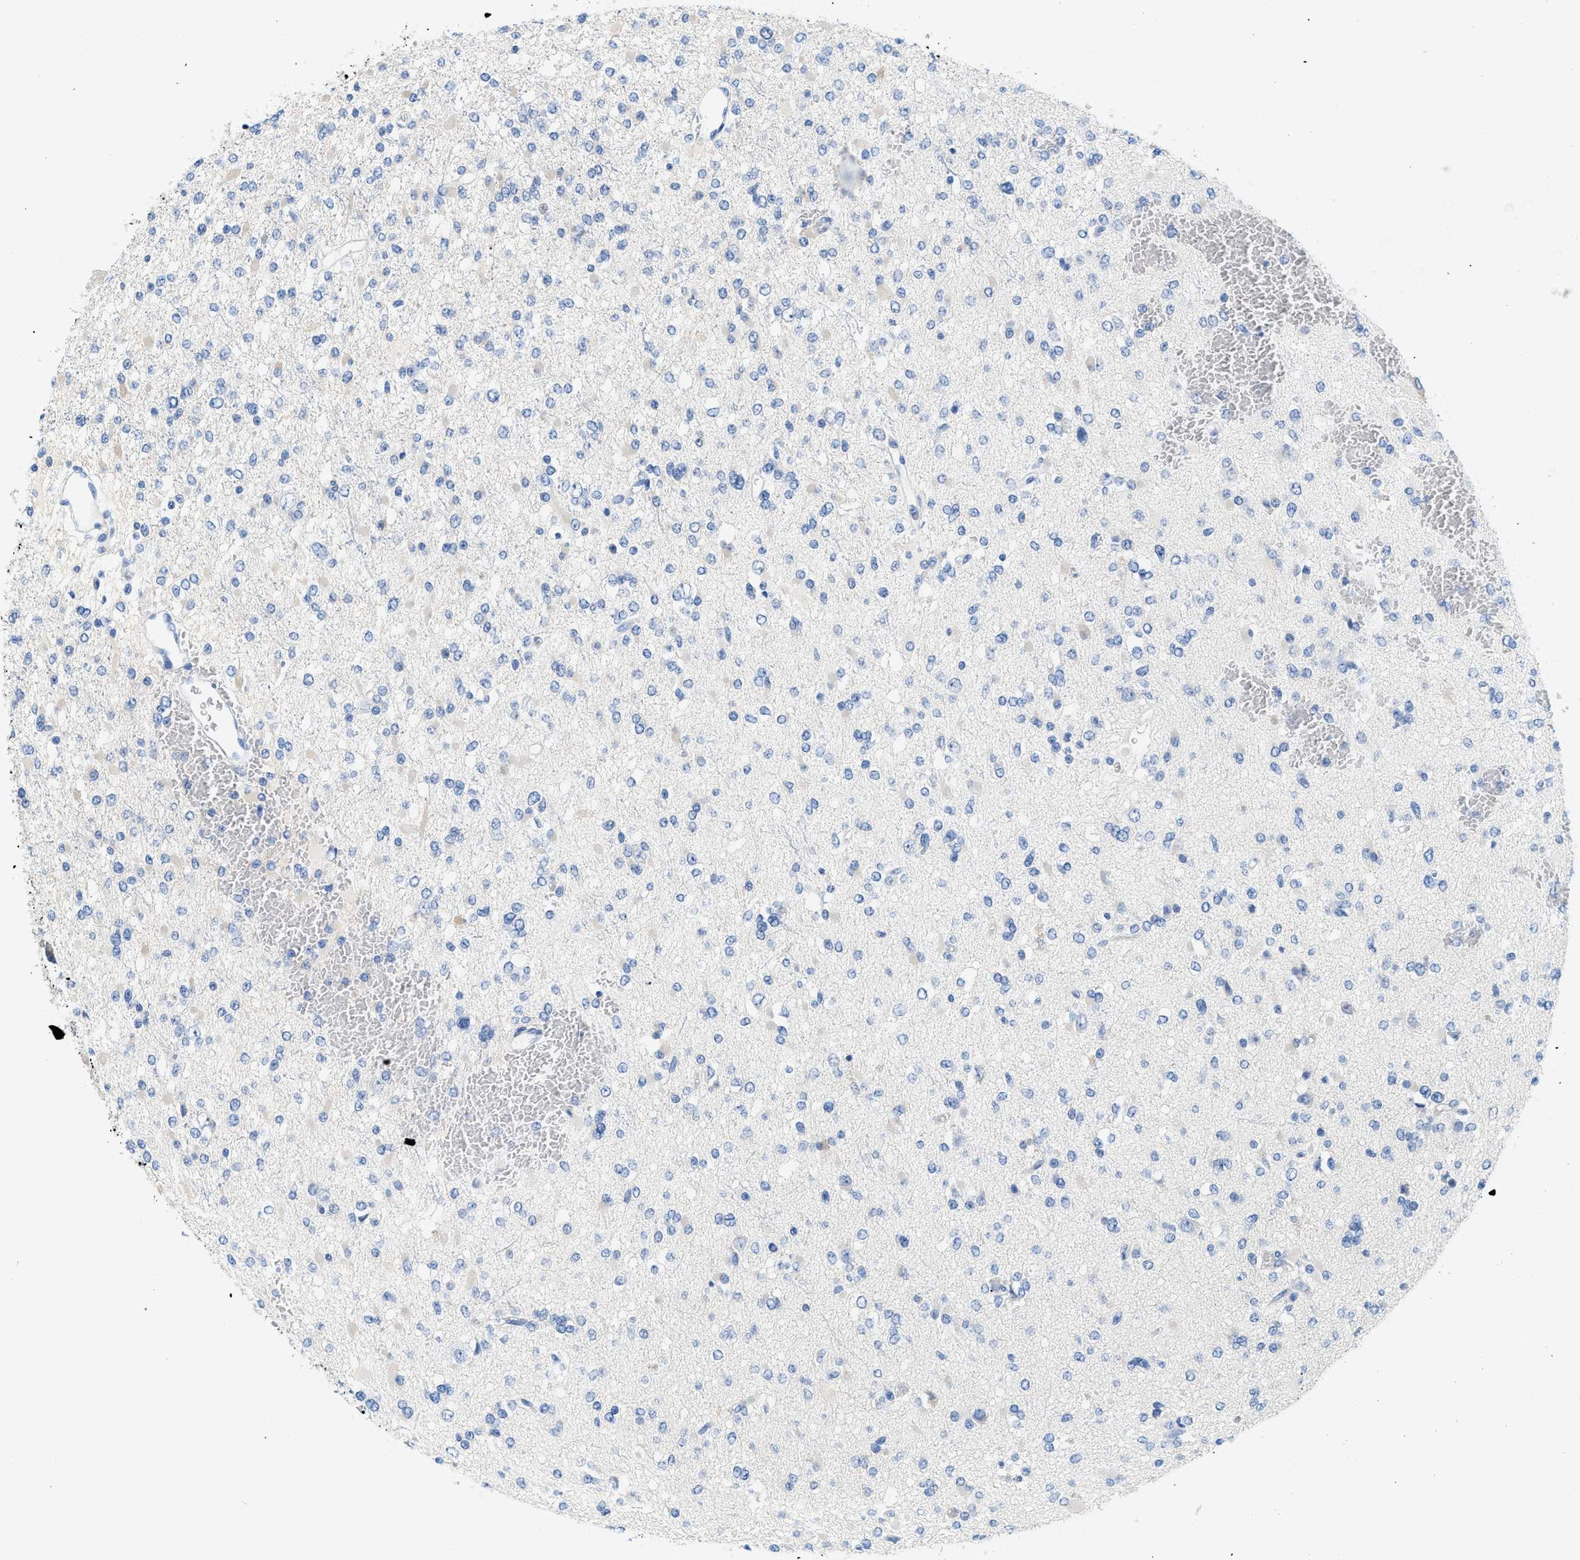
{"staining": {"intensity": "negative", "quantity": "none", "location": "none"}, "tissue": "glioma", "cell_type": "Tumor cells", "image_type": "cancer", "snomed": [{"axis": "morphology", "description": "Glioma, malignant, Low grade"}, {"axis": "topography", "description": "Brain"}], "caption": "Glioma was stained to show a protein in brown. There is no significant staining in tumor cells.", "gene": "BPGM", "patient": {"sex": "female", "age": 22}}